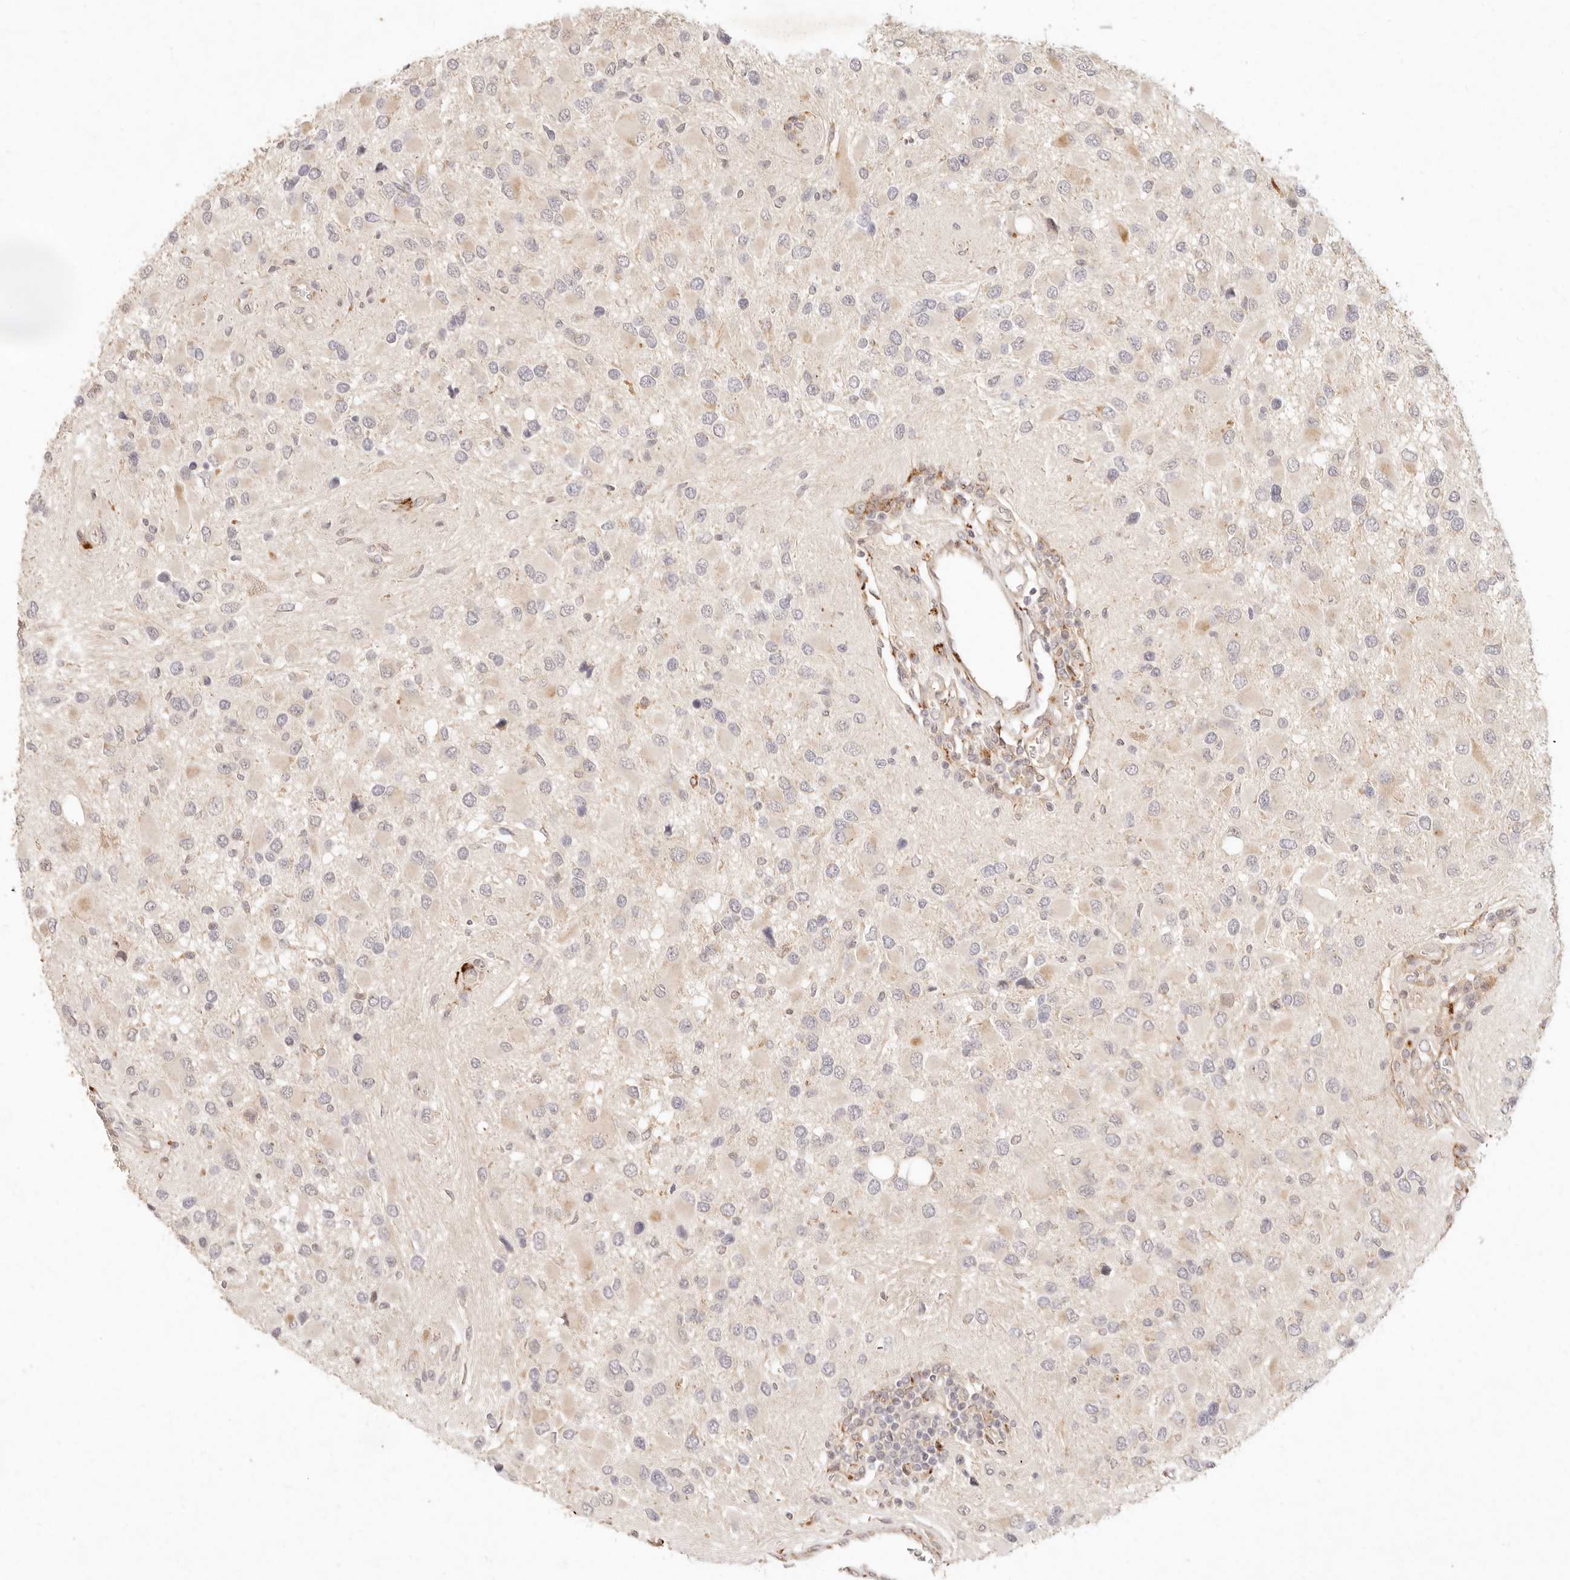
{"staining": {"intensity": "negative", "quantity": "none", "location": "none"}, "tissue": "glioma", "cell_type": "Tumor cells", "image_type": "cancer", "snomed": [{"axis": "morphology", "description": "Glioma, malignant, High grade"}, {"axis": "topography", "description": "Brain"}], "caption": "This is an immunohistochemistry photomicrograph of human malignant glioma (high-grade). There is no staining in tumor cells.", "gene": "C1orf127", "patient": {"sex": "male", "age": 53}}